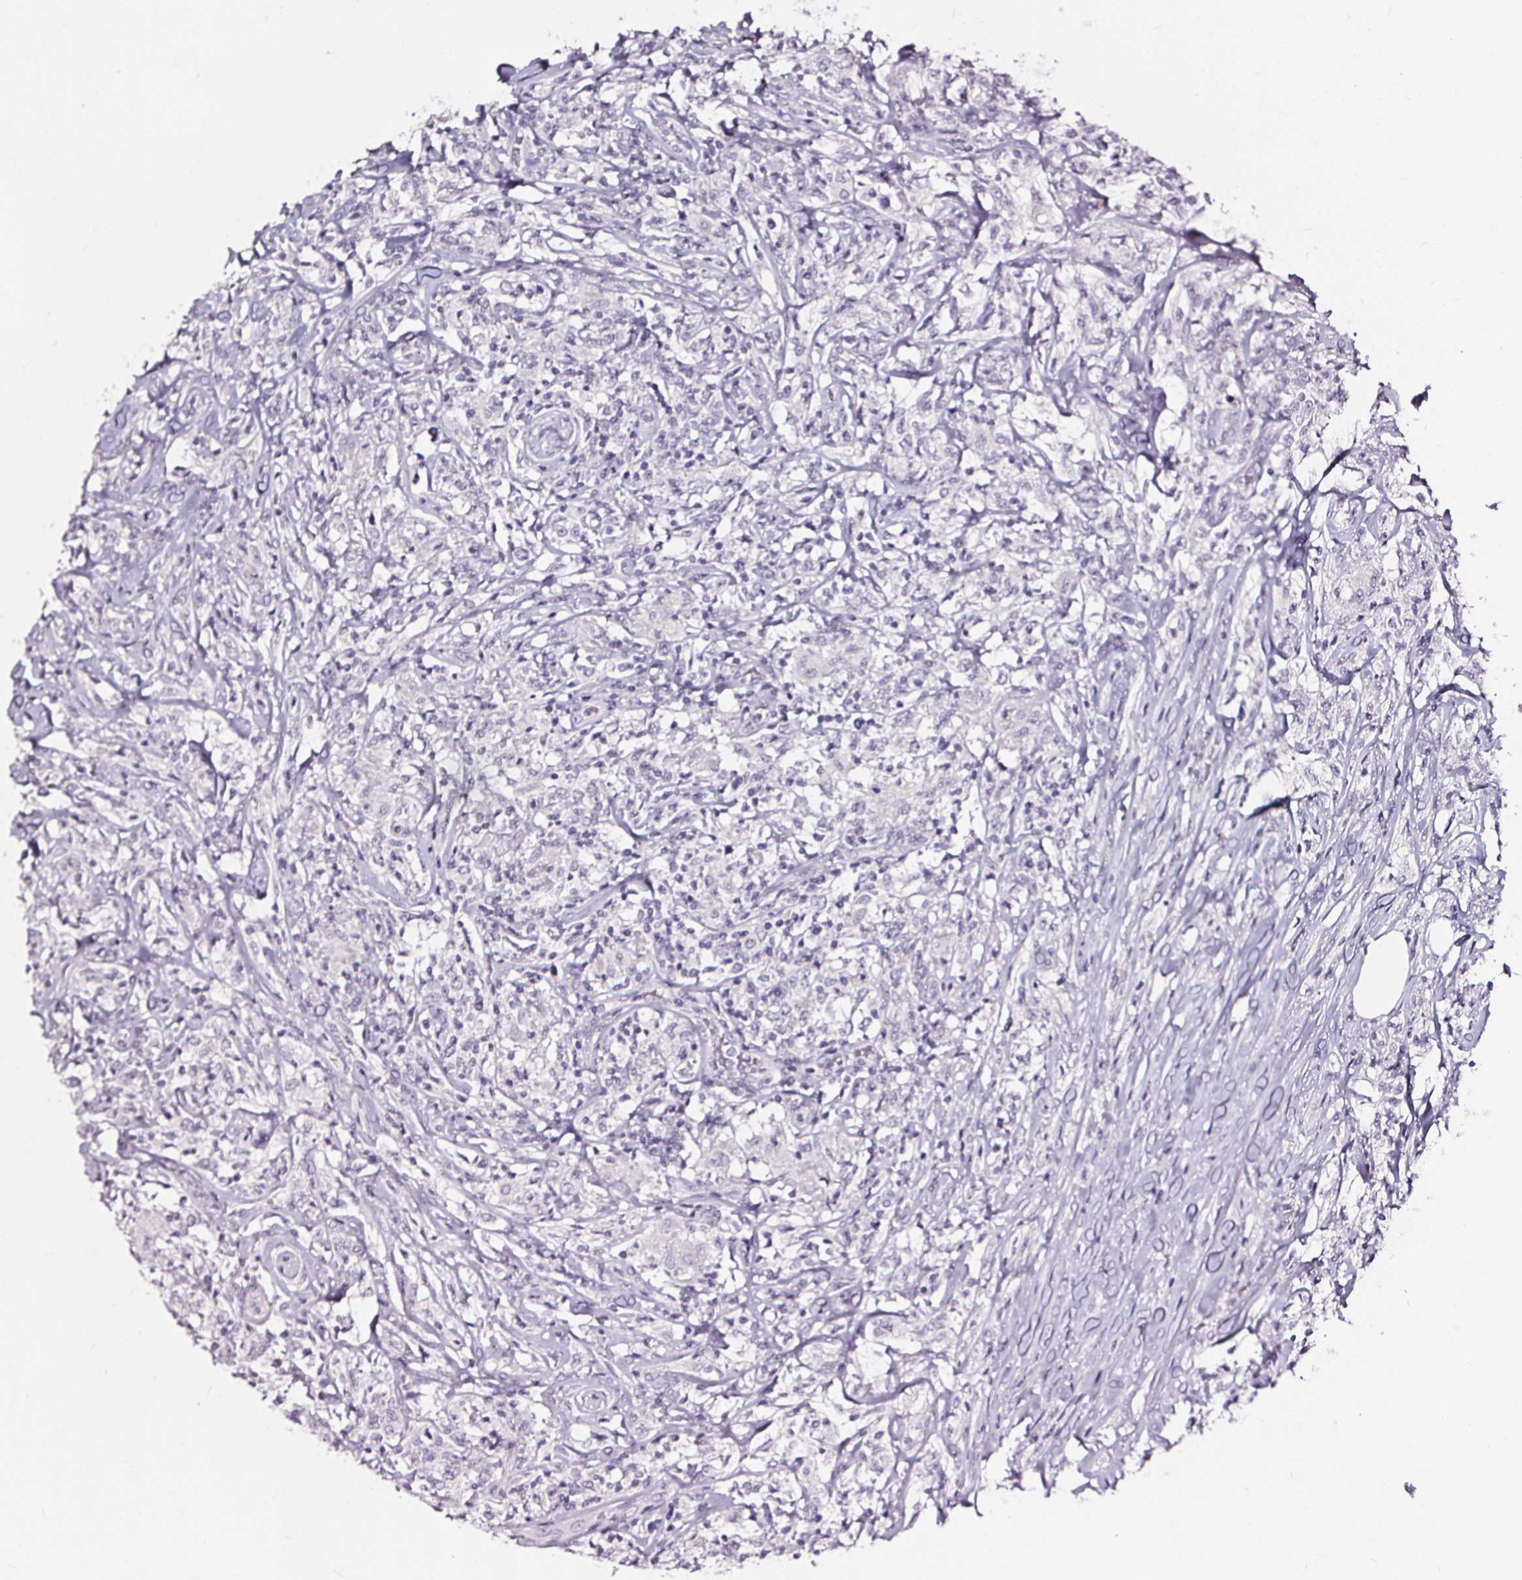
{"staining": {"intensity": "negative", "quantity": "none", "location": "none"}, "tissue": "lymphoma", "cell_type": "Tumor cells", "image_type": "cancer", "snomed": [{"axis": "morphology", "description": "Malignant lymphoma, non-Hodgkin's type, High grade"}, {"axis": "topography", "description": "Lymph node"}], "caption": "Tumor cells are negative for protein expression in human lymphoma.", "gene": "DEFA5", "patient": {"sex": "female", "age": 84}}